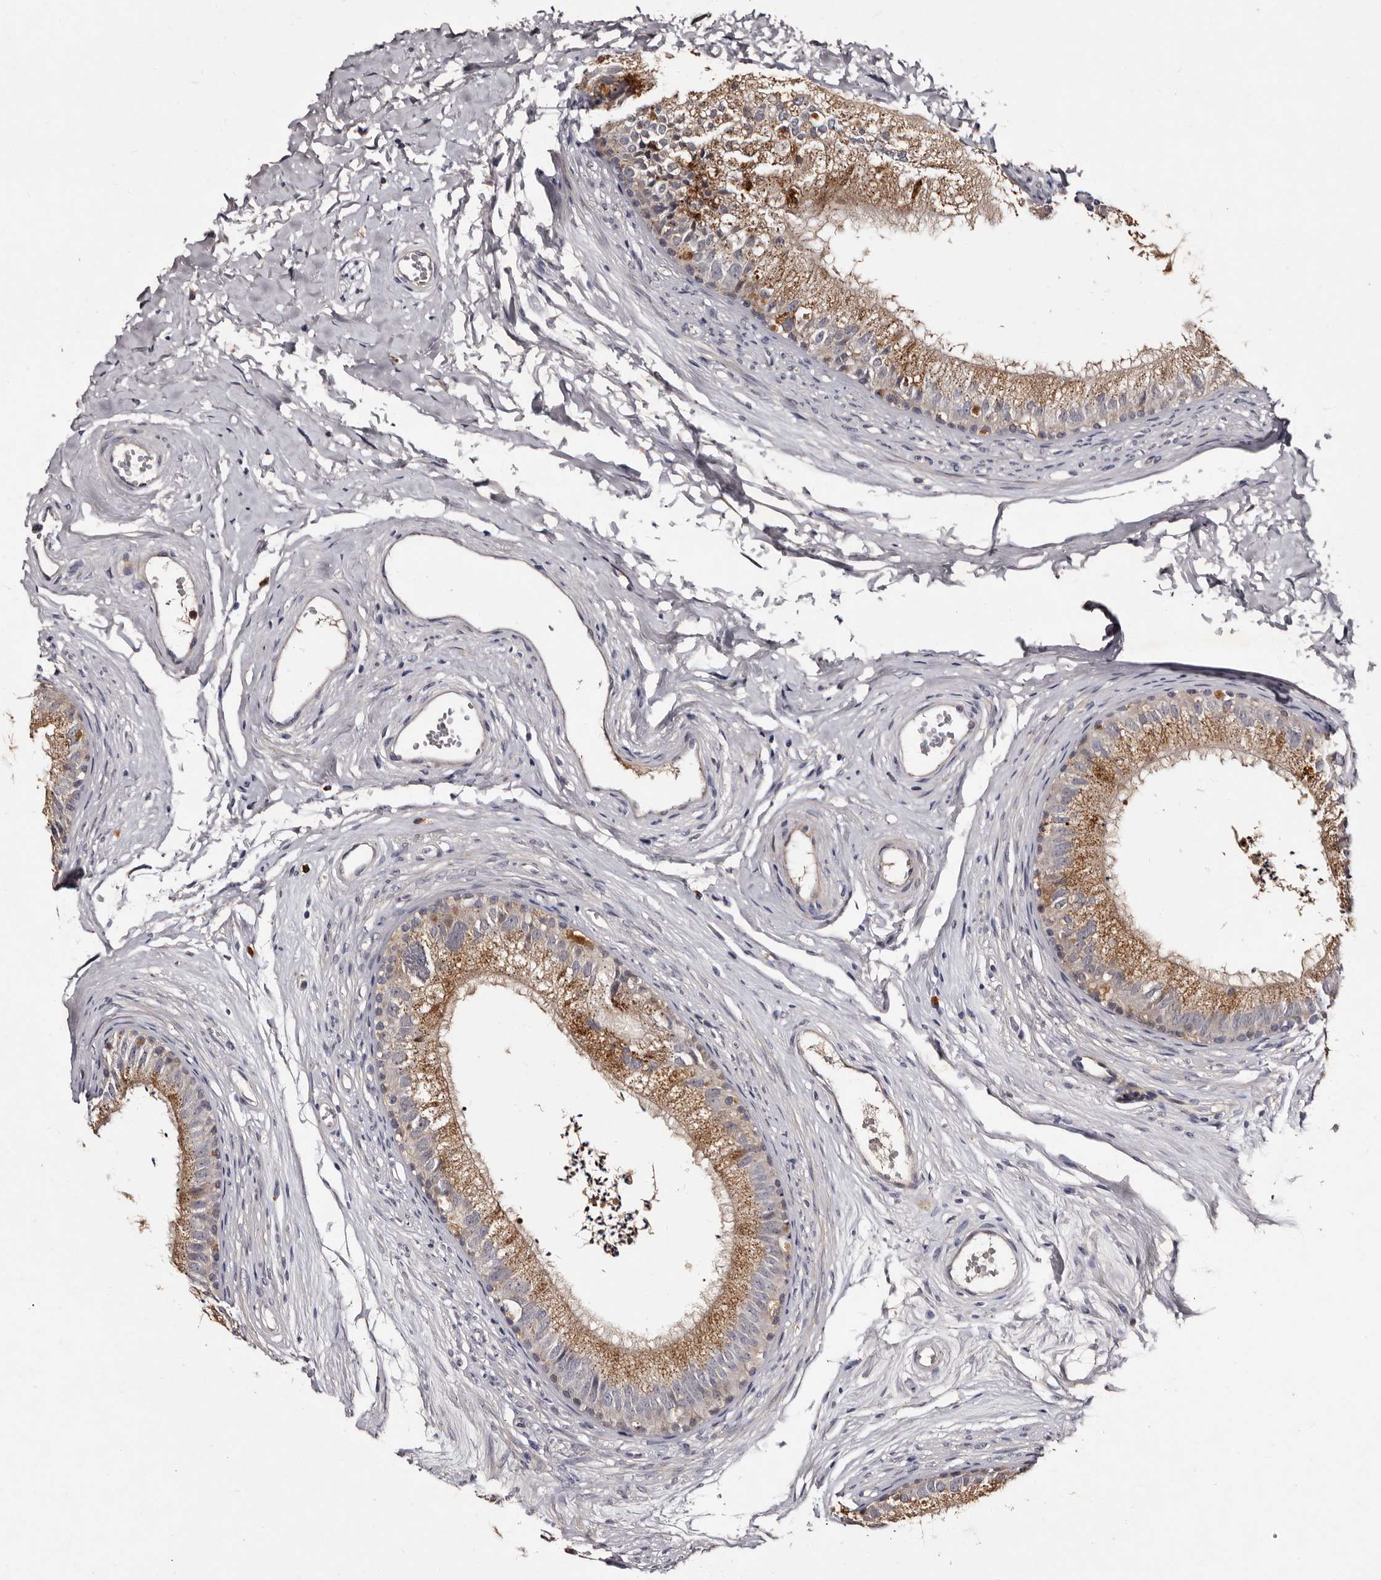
{"staining": {"intensity": "moderate", "quantity": ">75%", "location": "cytoplasmic/membranous"}, "tissue": "epididymis", "cell_type": "Glandular cells", "image_type": "normal", "snomed": [{"axis": "morphology", "description": "Normal tissue, NOS"}, {"axis": "topography", "description": "Epididymis"}], "caption": "Brown immunohistochemical staining in benign human epididymis displays moderate cytoplasmic/membranous expression in about >75% of glandular cells. The staining is performed using DAB brown chromogen to label protein expression. The nuclei are counter-stained blue using hematoxylin.", "gene": "DNPH1", "patient": {"sex": "male", "age": 56}}